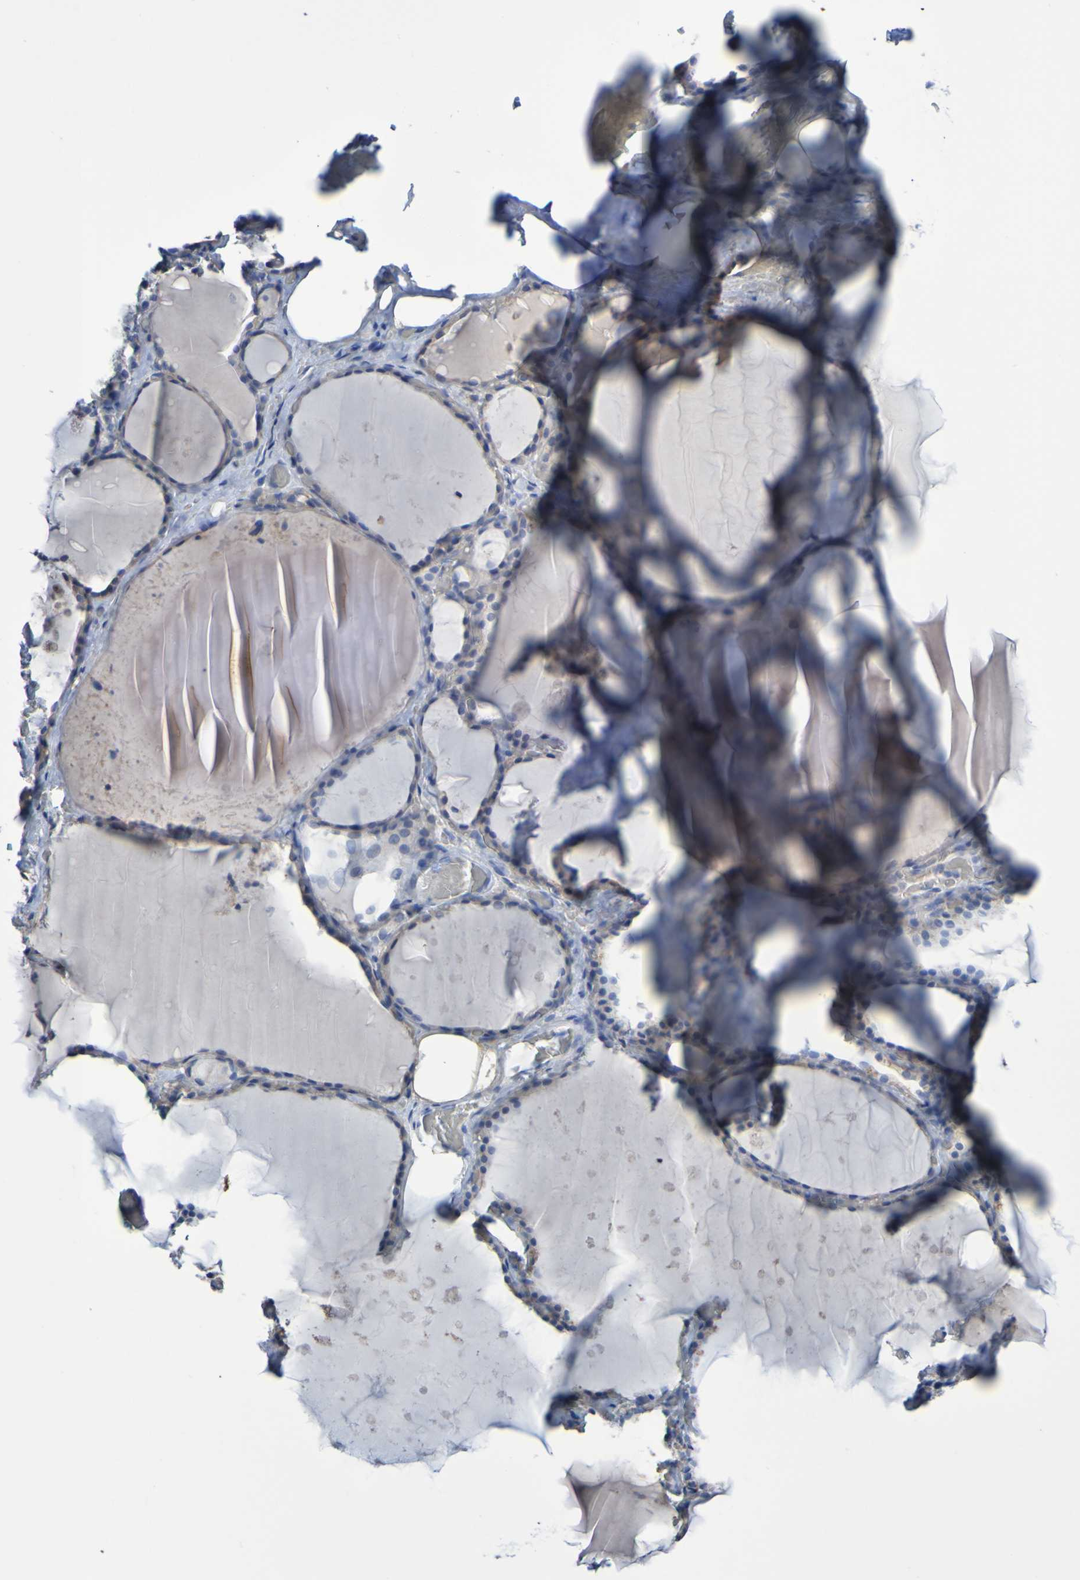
{"staining": {"intensity": "weak", "quantity": "<25%", "location": "cytoplasmic/membranous"}, "tissue": "thyroid gland", "cell_type": "Glandular cells", "image_type": "normal", "snomed": [{"axis": "morphology", "description": "Normal tissue, NOS"}, {"axis": "topography", "description": "Thyroid gland"}], "caption": "This is an immunohistochemistry (IHC) micrograph of unremarkable thyroid gland. There is no positivity in glandular cells.", "gene": "SGCB", "patient": {"sex": "male", "age": 61}}